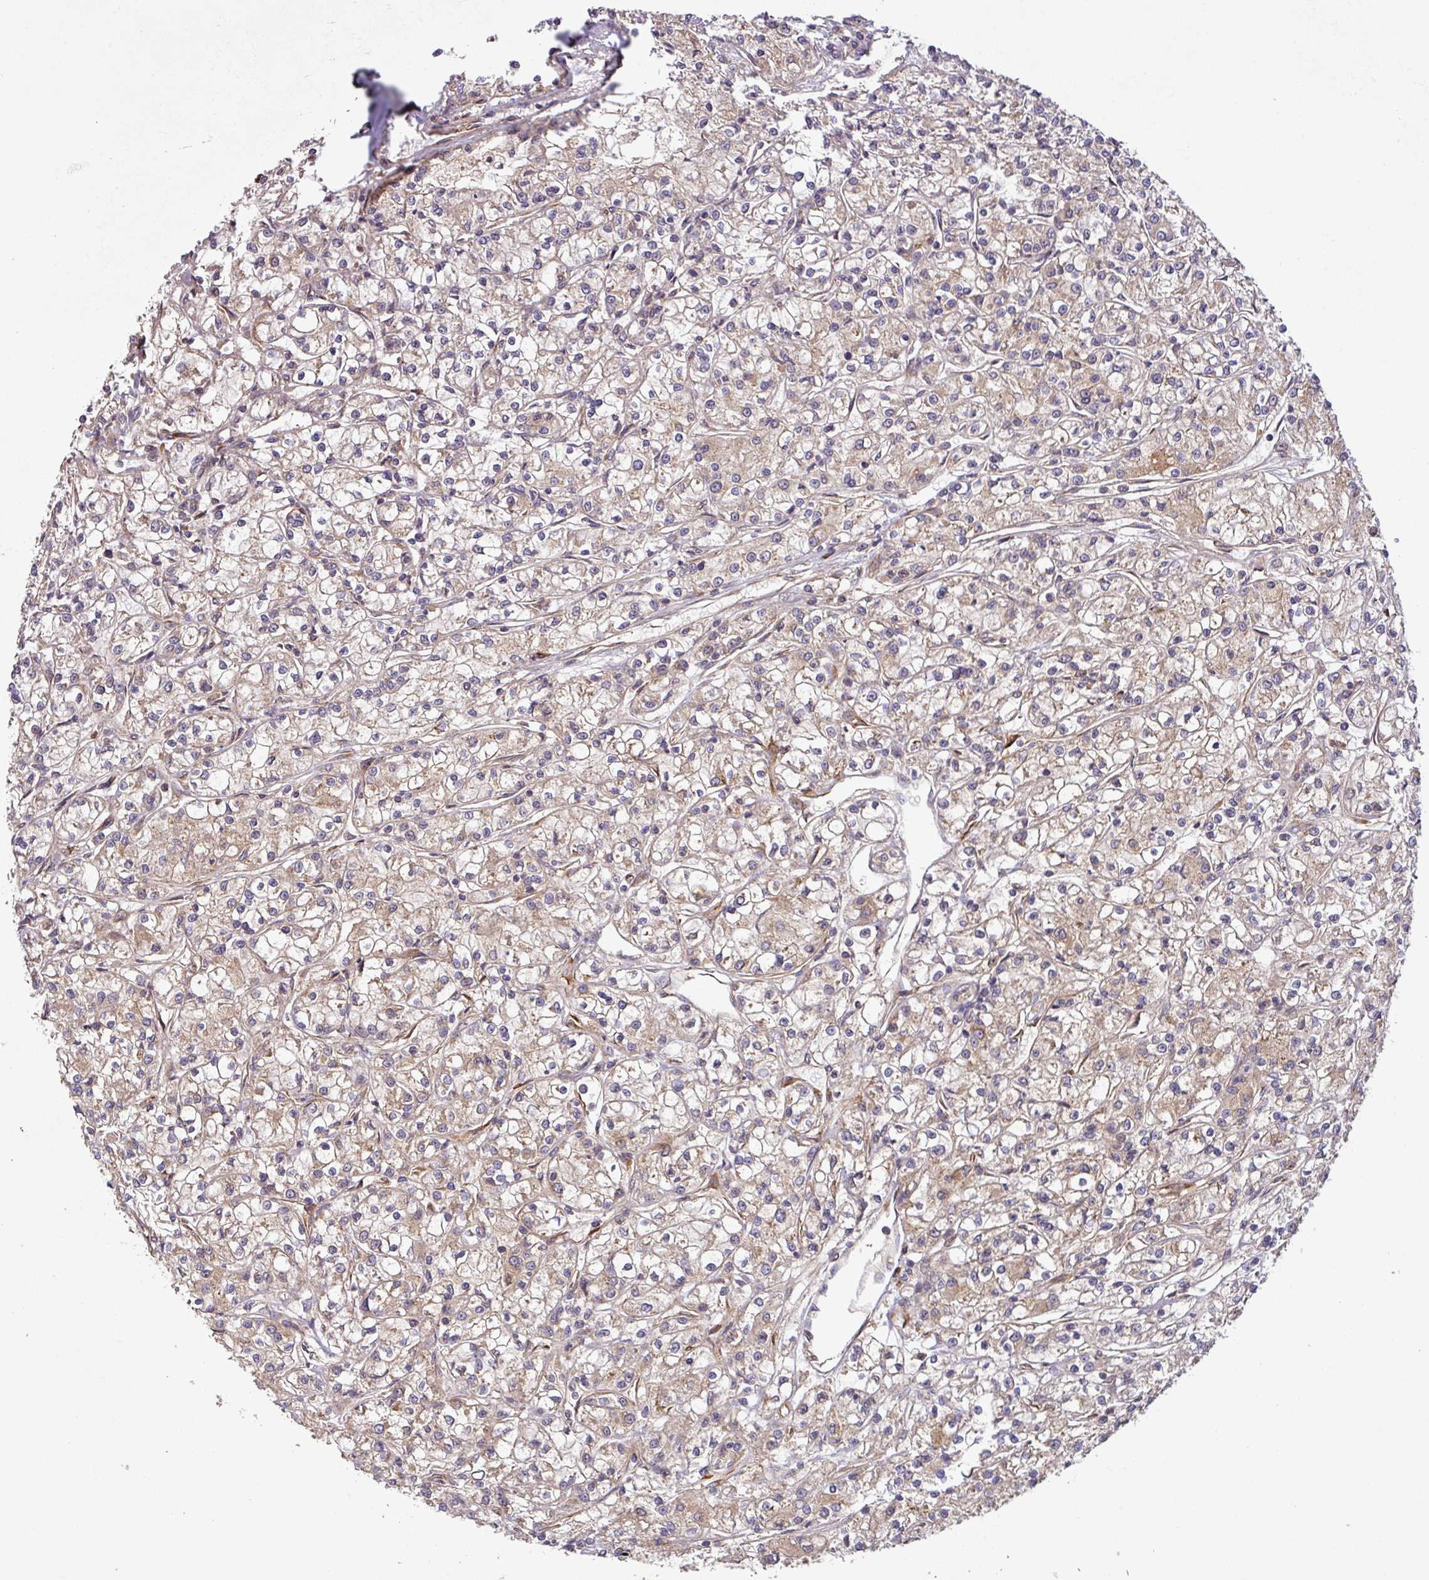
{"staining": {"intensity": "weak", "quantity": "25%-75%", "location": "cytoplasmic/membranous"}, "tissue": "renal cancer", "cell_type": "Tumor cells", "image_type": "cancer", "snomed": [{"axis": "morphology", "description": "Adenocarcinoma, NOS"}, {"axis": "topography", "description": "Kidney"}], "caption": "Approximately 25%-75% of tumor cells in human adenocarcinoma (renal) exhibit weak cytoplasmic/membranous protein staining as visualized by brown immunohistochemical staining.", "gene": "ART1", "patient": {"sex": "female", "age": 59}}